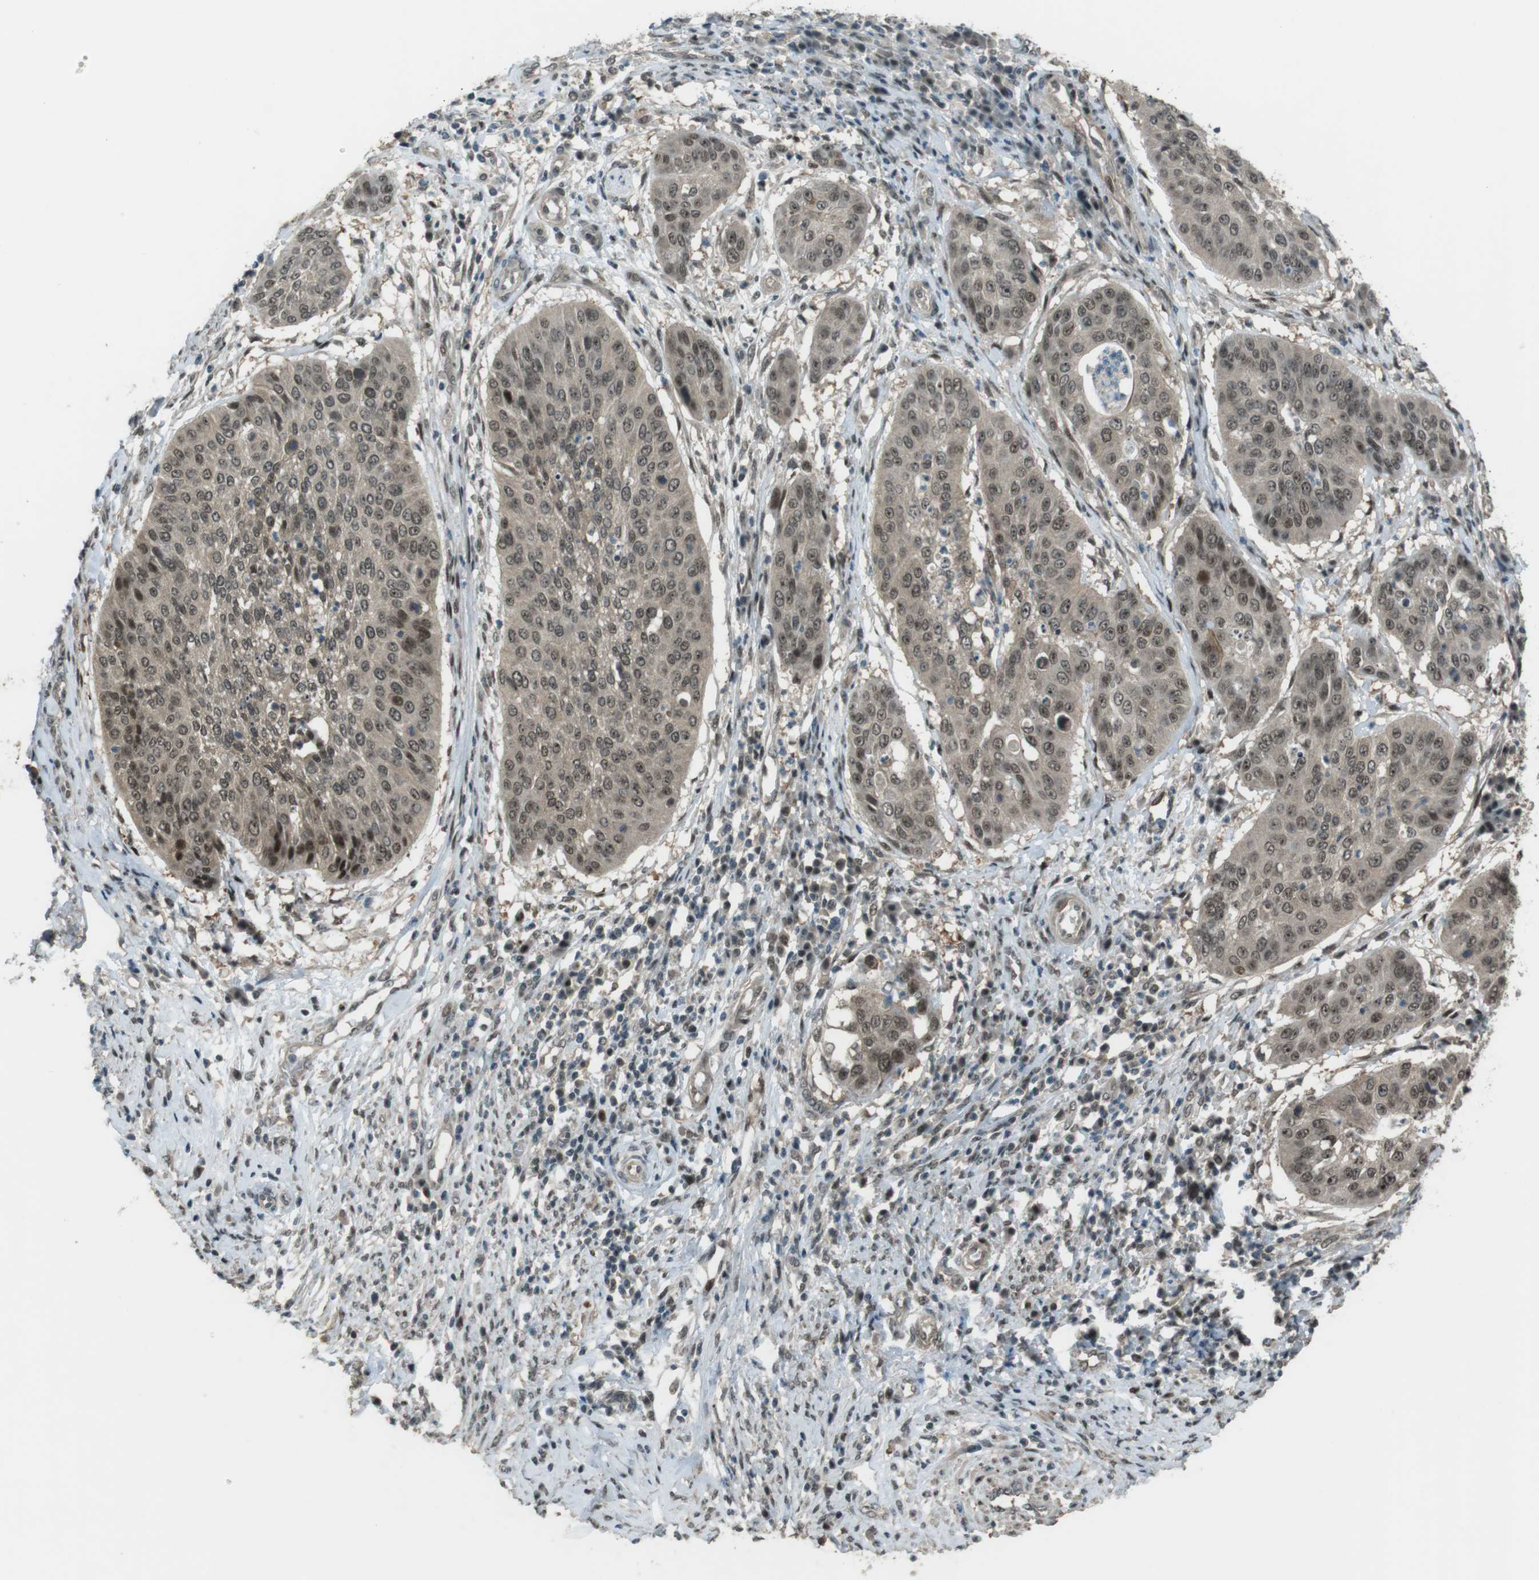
{"staining": {"intensity": "weak", "quantity": ">75%", "location": "cytoplasmic/membranous,nuclear"}, "tissue": "cervical cancer", "cell_type": "Tumor cells", "image_type": "cancer", "snomed": [{"axis": "morphology", "description": "Normal tissue, NOS"}, {"axis": "morphology", "description": "Squamous cell carcinoma, NOS"}, {"axis": "topography", "description": "Cervix"}], "caption": "Immunohistochemical staining of cervical cancer (squamous cell carcinoma) exhibits low levels of weak cytoplasmic/membranous and nuclear positivity in about >75% of tumor cells. Nuclei are stained in blue.", "gene": "SLITRK5", "patient": {"sex": "female", "age": 39}}